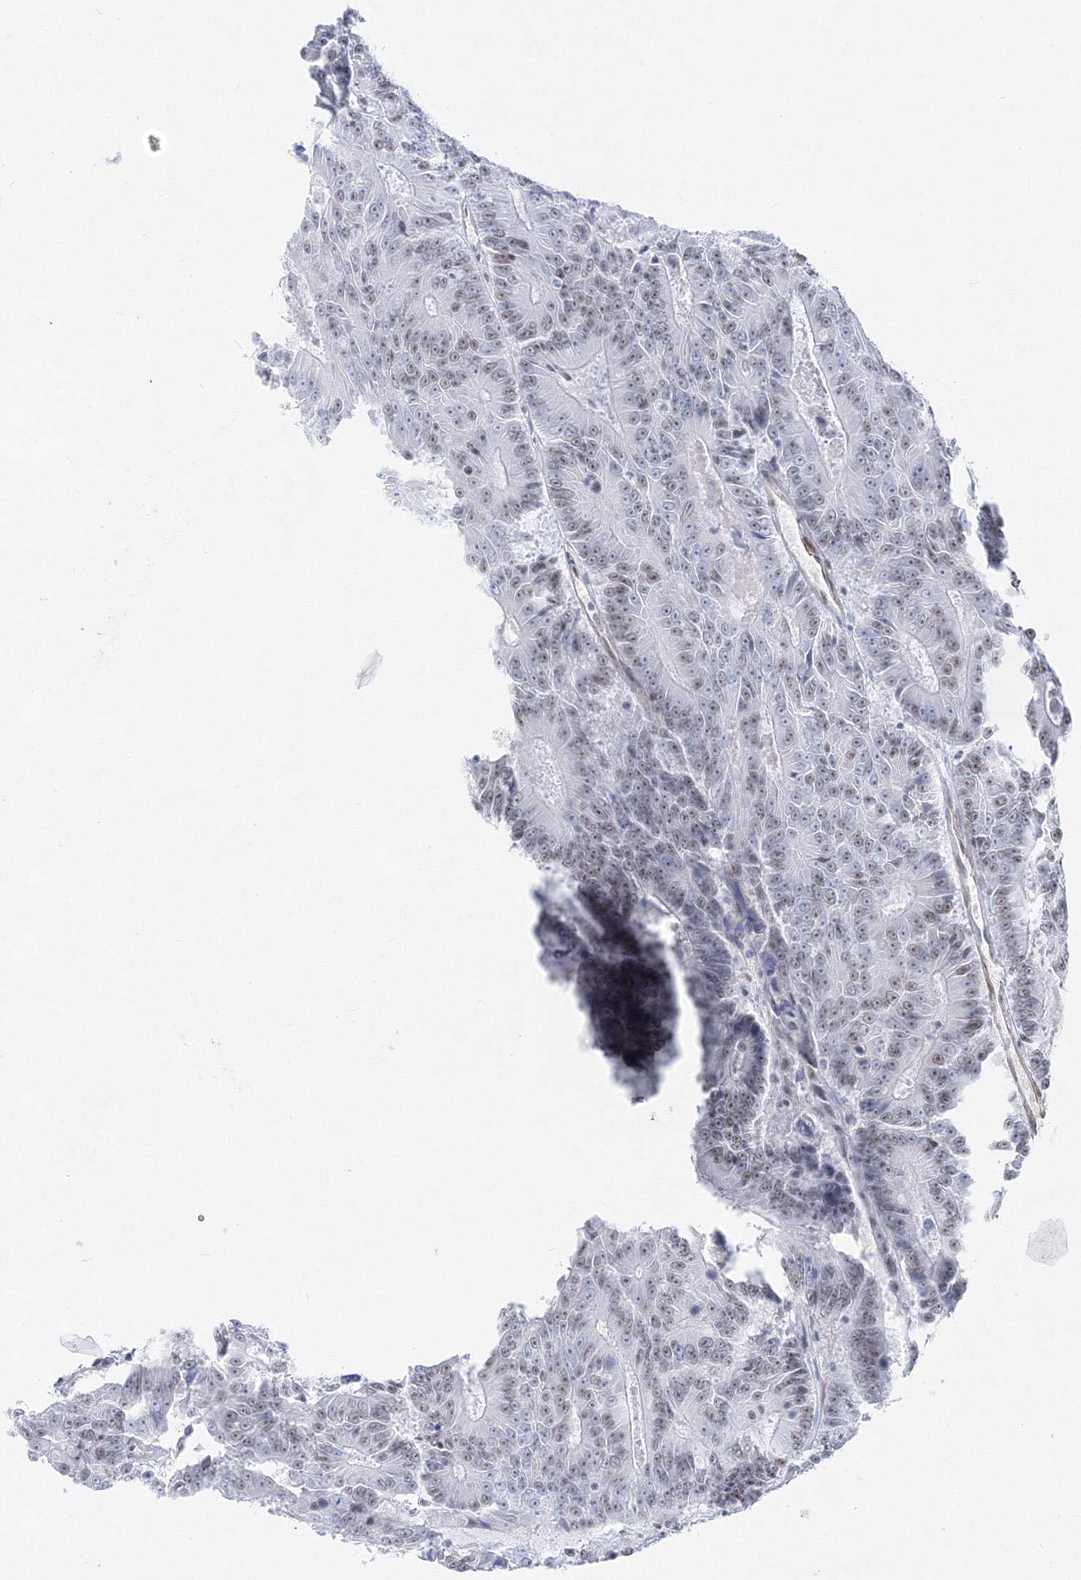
{"staining": {"intensity": "negative", "quantity": "none", "location": "none"}, "tissue": "colorectal cancer", "cell_type": "Tumor cells", "image_type": "cancer", "snomed": [{"axis": "morphology", "description": "Adenocarcinoma, NOS"}, {"axis": "topography", "description": "Colon"}], "caption": "IHC image of neoplastic tissue: adenocarcinoma (colorectal) stained with DAB (3,3'-diaminobenzidine) displays no significant protein expression in tumor cells.", "gene": "ZNF638", "patient": {"sex": "male", "age": 83}}